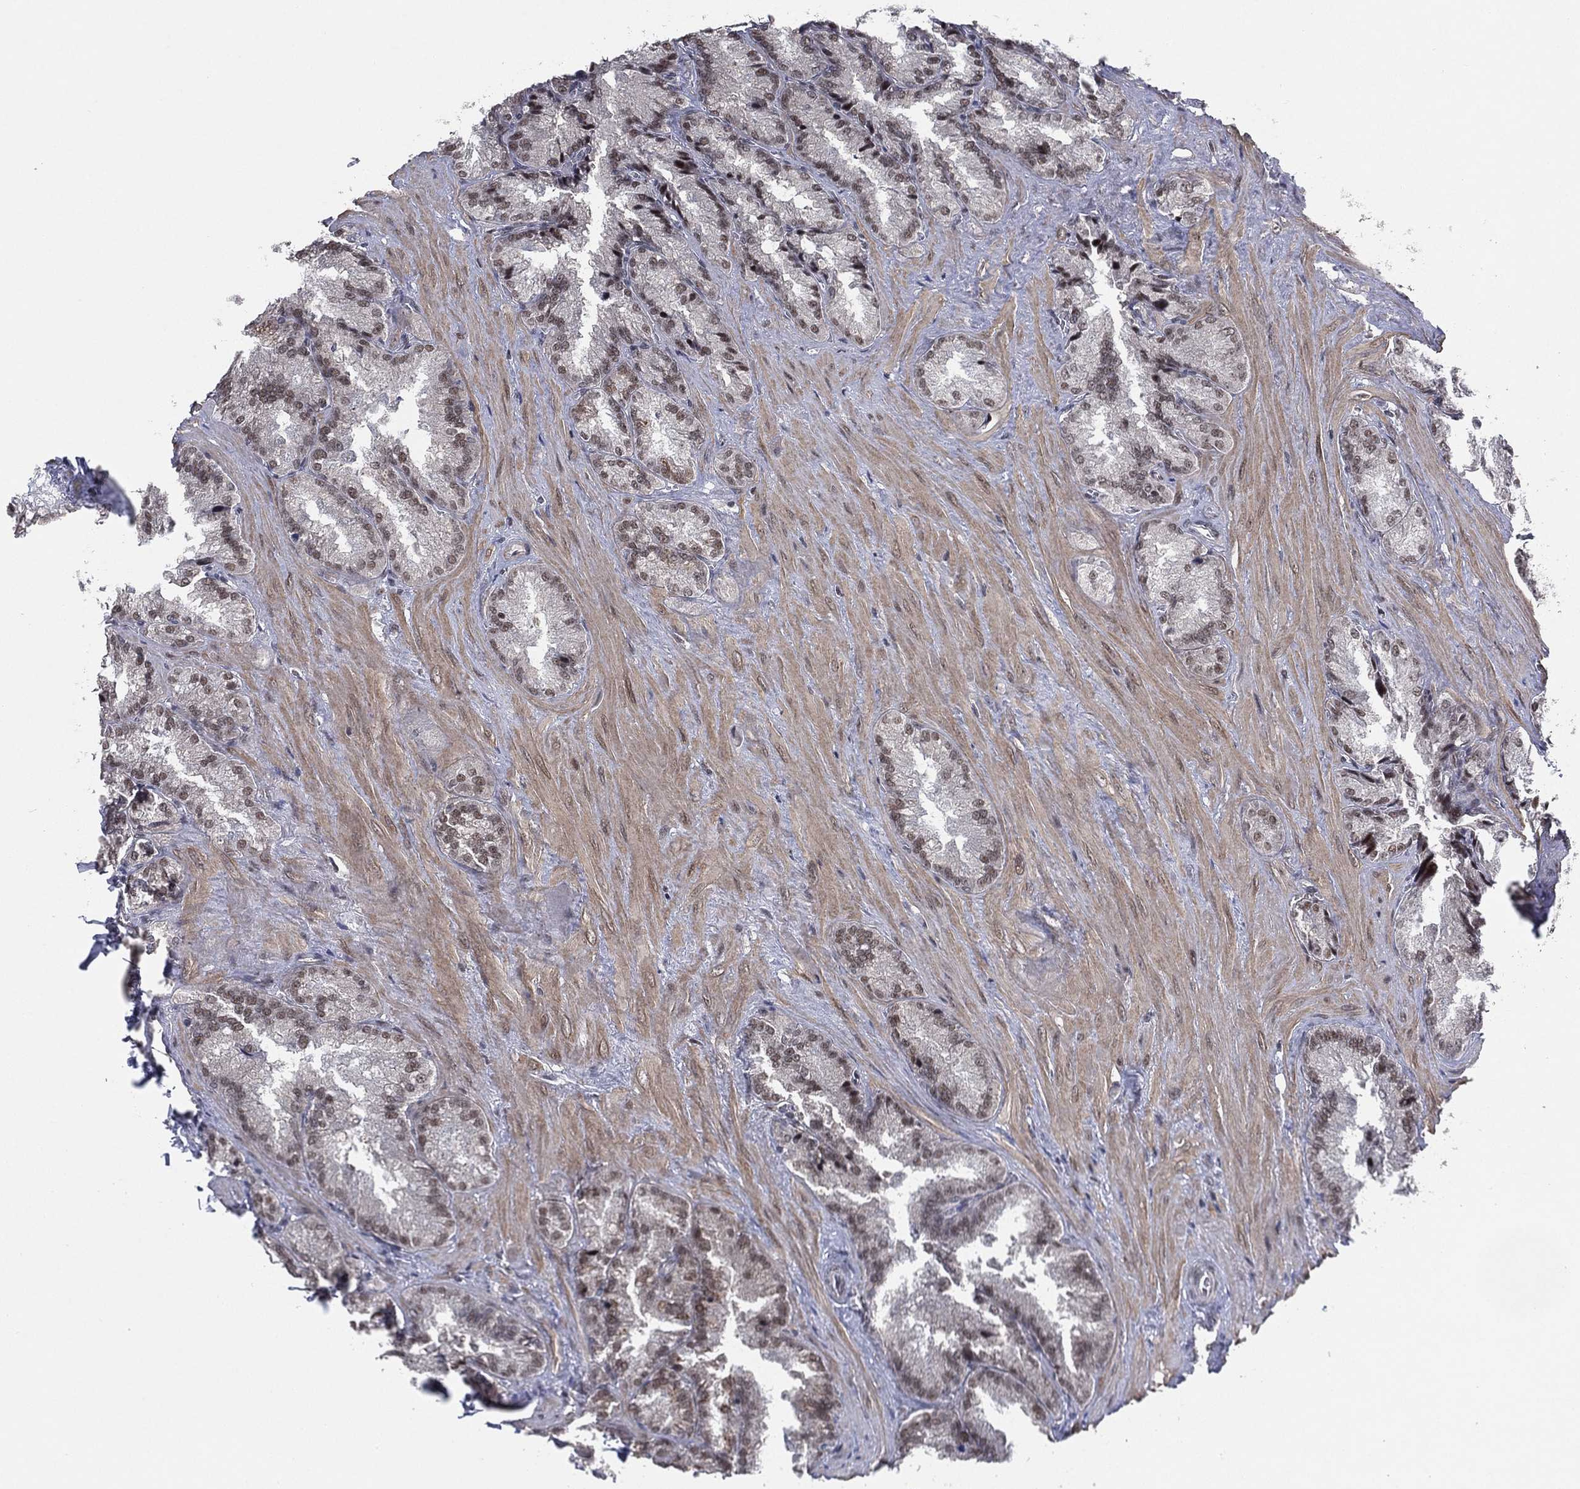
{"staining": {"intensity": "moderate", "quantity": "<25%", "location": "nuclear"}, "tissue": "seminal vesicle", "cell_type": "Glandular cells", "image_type": "normal", "snomed": [{"axis": "morphology", "description": "Normal tissue, NOS"}, {"axis": "topography", "description": "Seminal veicle"}], "caption": "Immunohistochemistry of unremarkable seminal vesicle displays low levels of moderate nuclear staining in approximately <25% of glandular cells. (DAB IHC with brightfield microscopy, high magnification).", "gene": "DGCR8", "patient": {"sex": "male", "age": 37}}